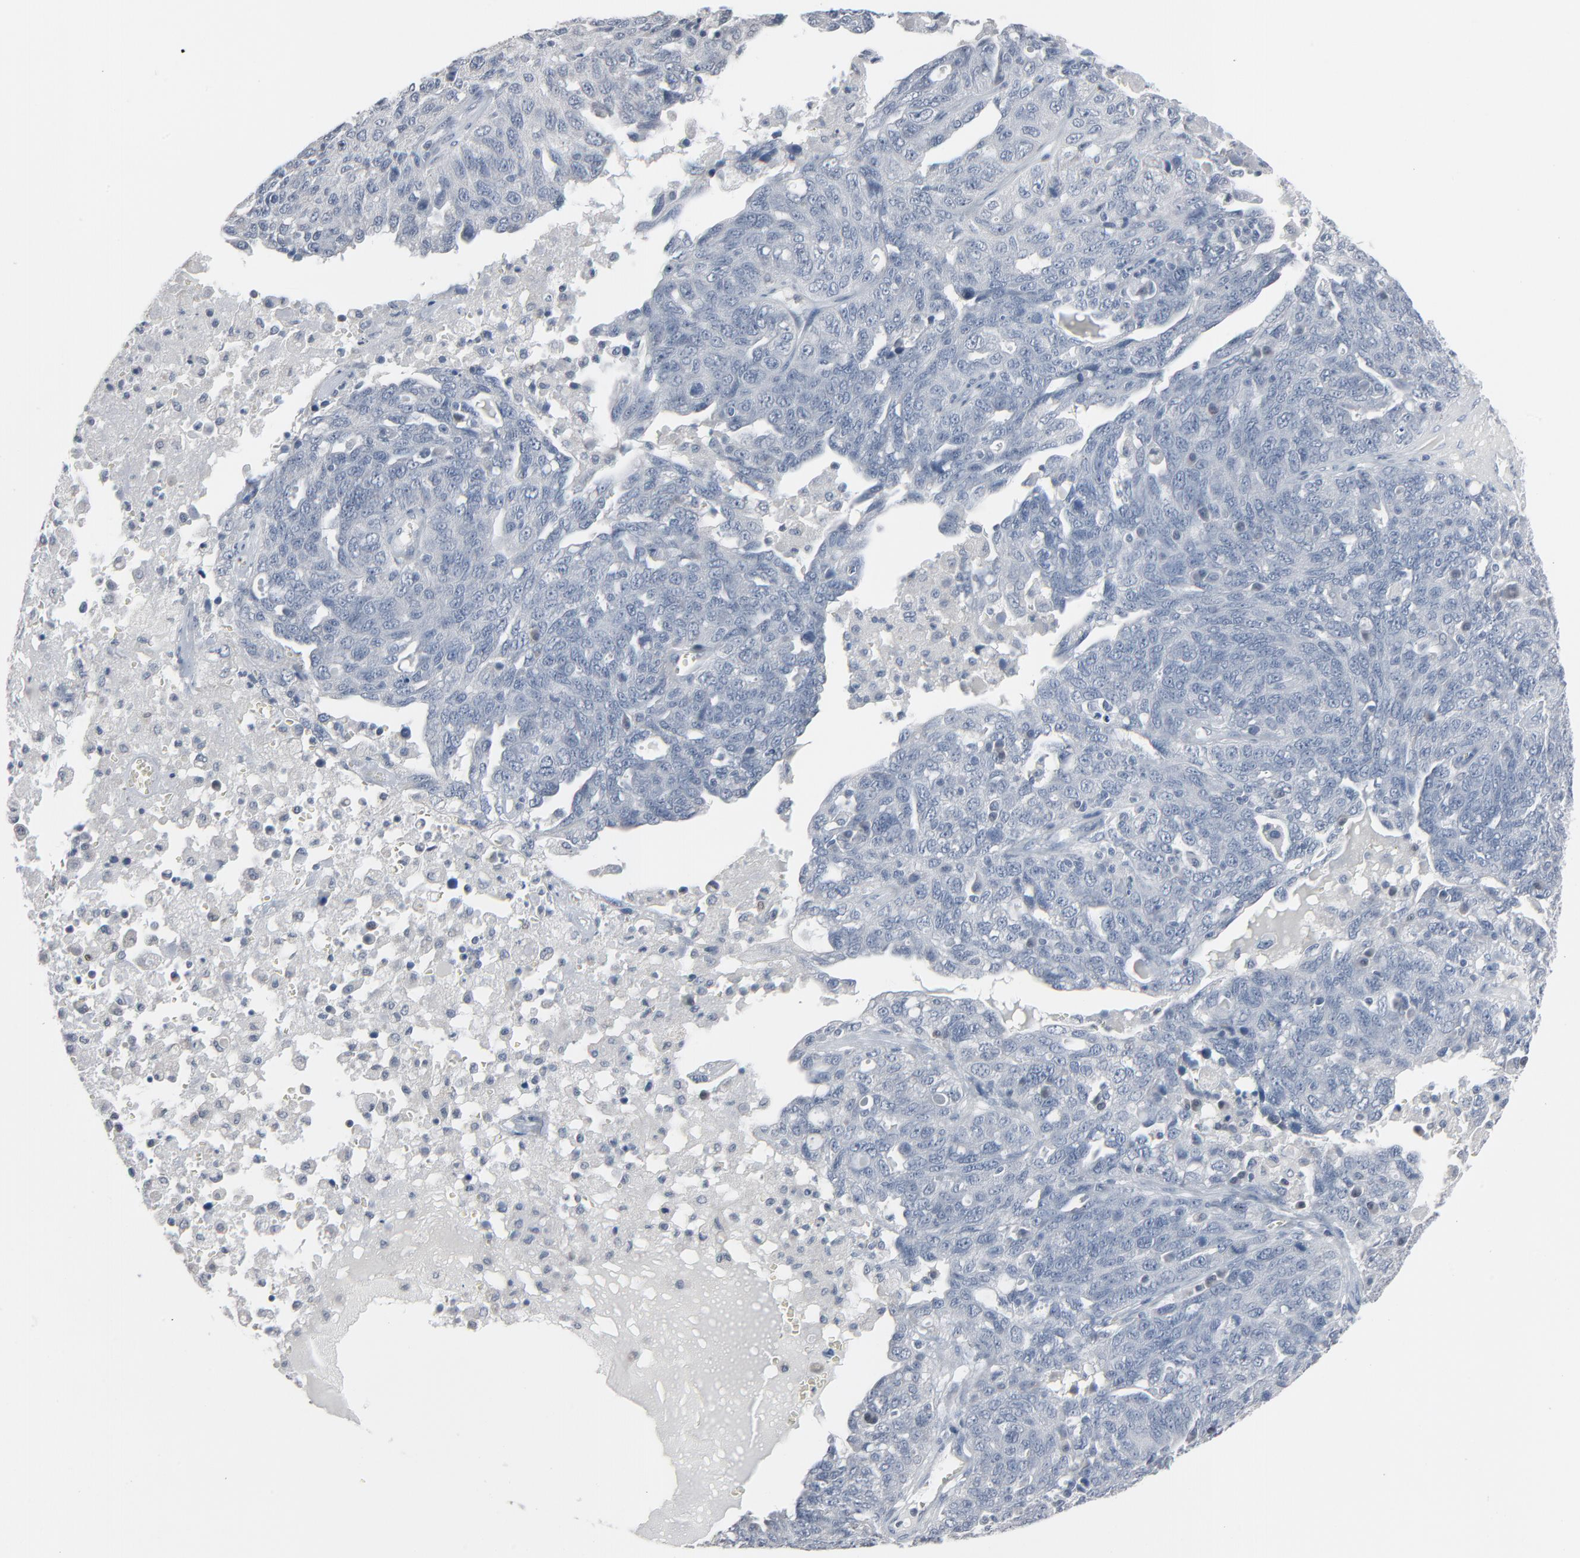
{"staining": {"intensity": "negative", "quantity": "none", "location": "none"}, "tissue": "ovarian cancer", "cell_type": "Tumor cells", "image_type": "cancer", "snomed": [{"axis": "morphology", "description": "Cystadenocarcinoma, serous, NOS"}, {"axis": "topography", "description": "Ovary"}], "caption": "There is no significant positivity in tumor cells of serous cystadenocarcinoma (ovarian).", "gene": "SAGE1", "patient": {"sex": "female", "age": 71}}